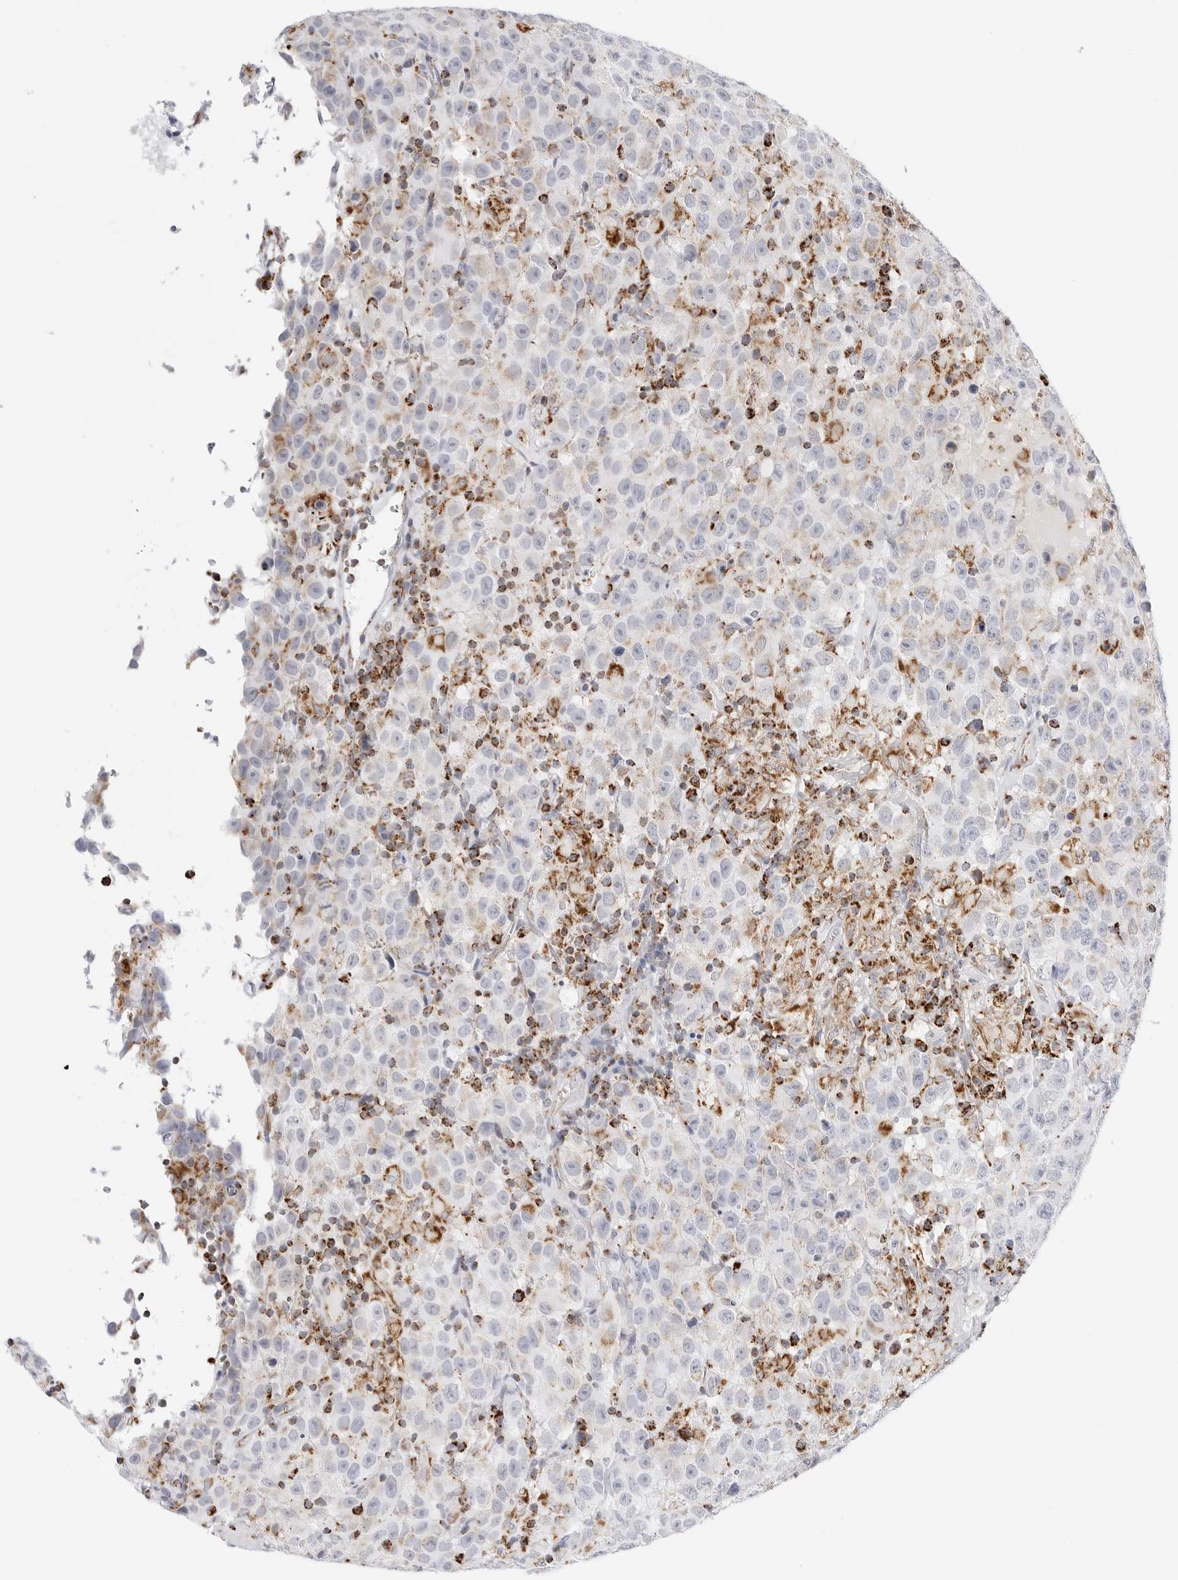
{"staining": {"intensity": "negative", "quantity": "none", "location": "none"}, "tissue": "testis cancer", "cell_type": "Tumor cells", "image_type": "cancer", "snomed": [{"axis": "morphology", "description": "Seminoma, NOS"}, {"axis": "topography", "description": "Testis"}], "caption": "DAB (3,3'-diaminobenzidine) immunohistochemical staining of human testis cancer (seminoma) reveals no significant expression in tumor cells. The staining was performed using DAB (3,3'-diaminobenzidine) to visualize the protein expression in brown, while the nuclei were stained in blue with hematoxylin (Magnification: 20x).", "gene": "ATP5IF1", "patient": {"sex": "male", "age": 41}}